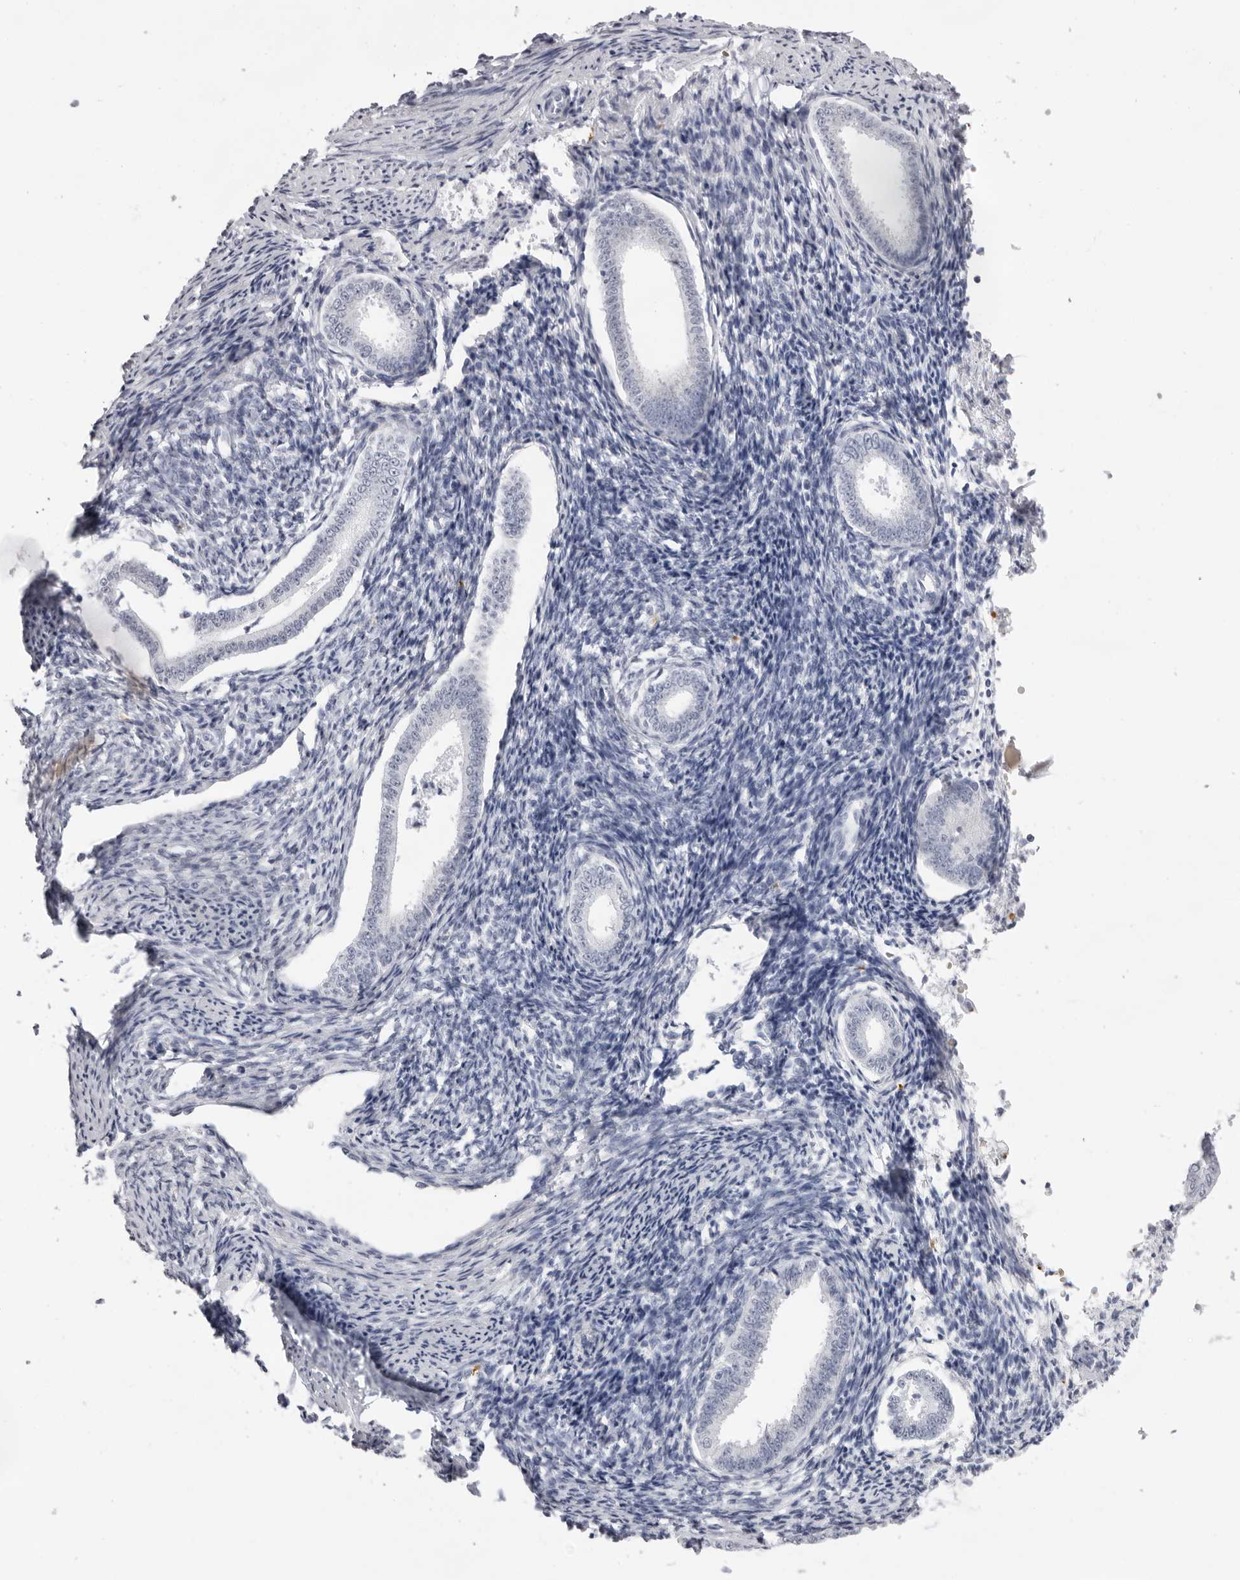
{"staining": {"intensity": "negative", "quantity": "none", "location": "none"}, "tissue": "endometrium", "cell_type": "Cells in endometrial stroma", "image_type": "normal", "snomed": [{"axis": "morphology", "description": "Normal tissue, NOS"}, {"axis": "topography", "description": "Endometrium"}], "caption": "Protein analysis of normal endometrium displays no significant expression in cells in endometrial stroma. (Brightfield microscopy of DAB immunohistochemistry (IHC) at high magnification).", "gene": "SPTA1", "patient": {"sex": "female", "age": 56}}